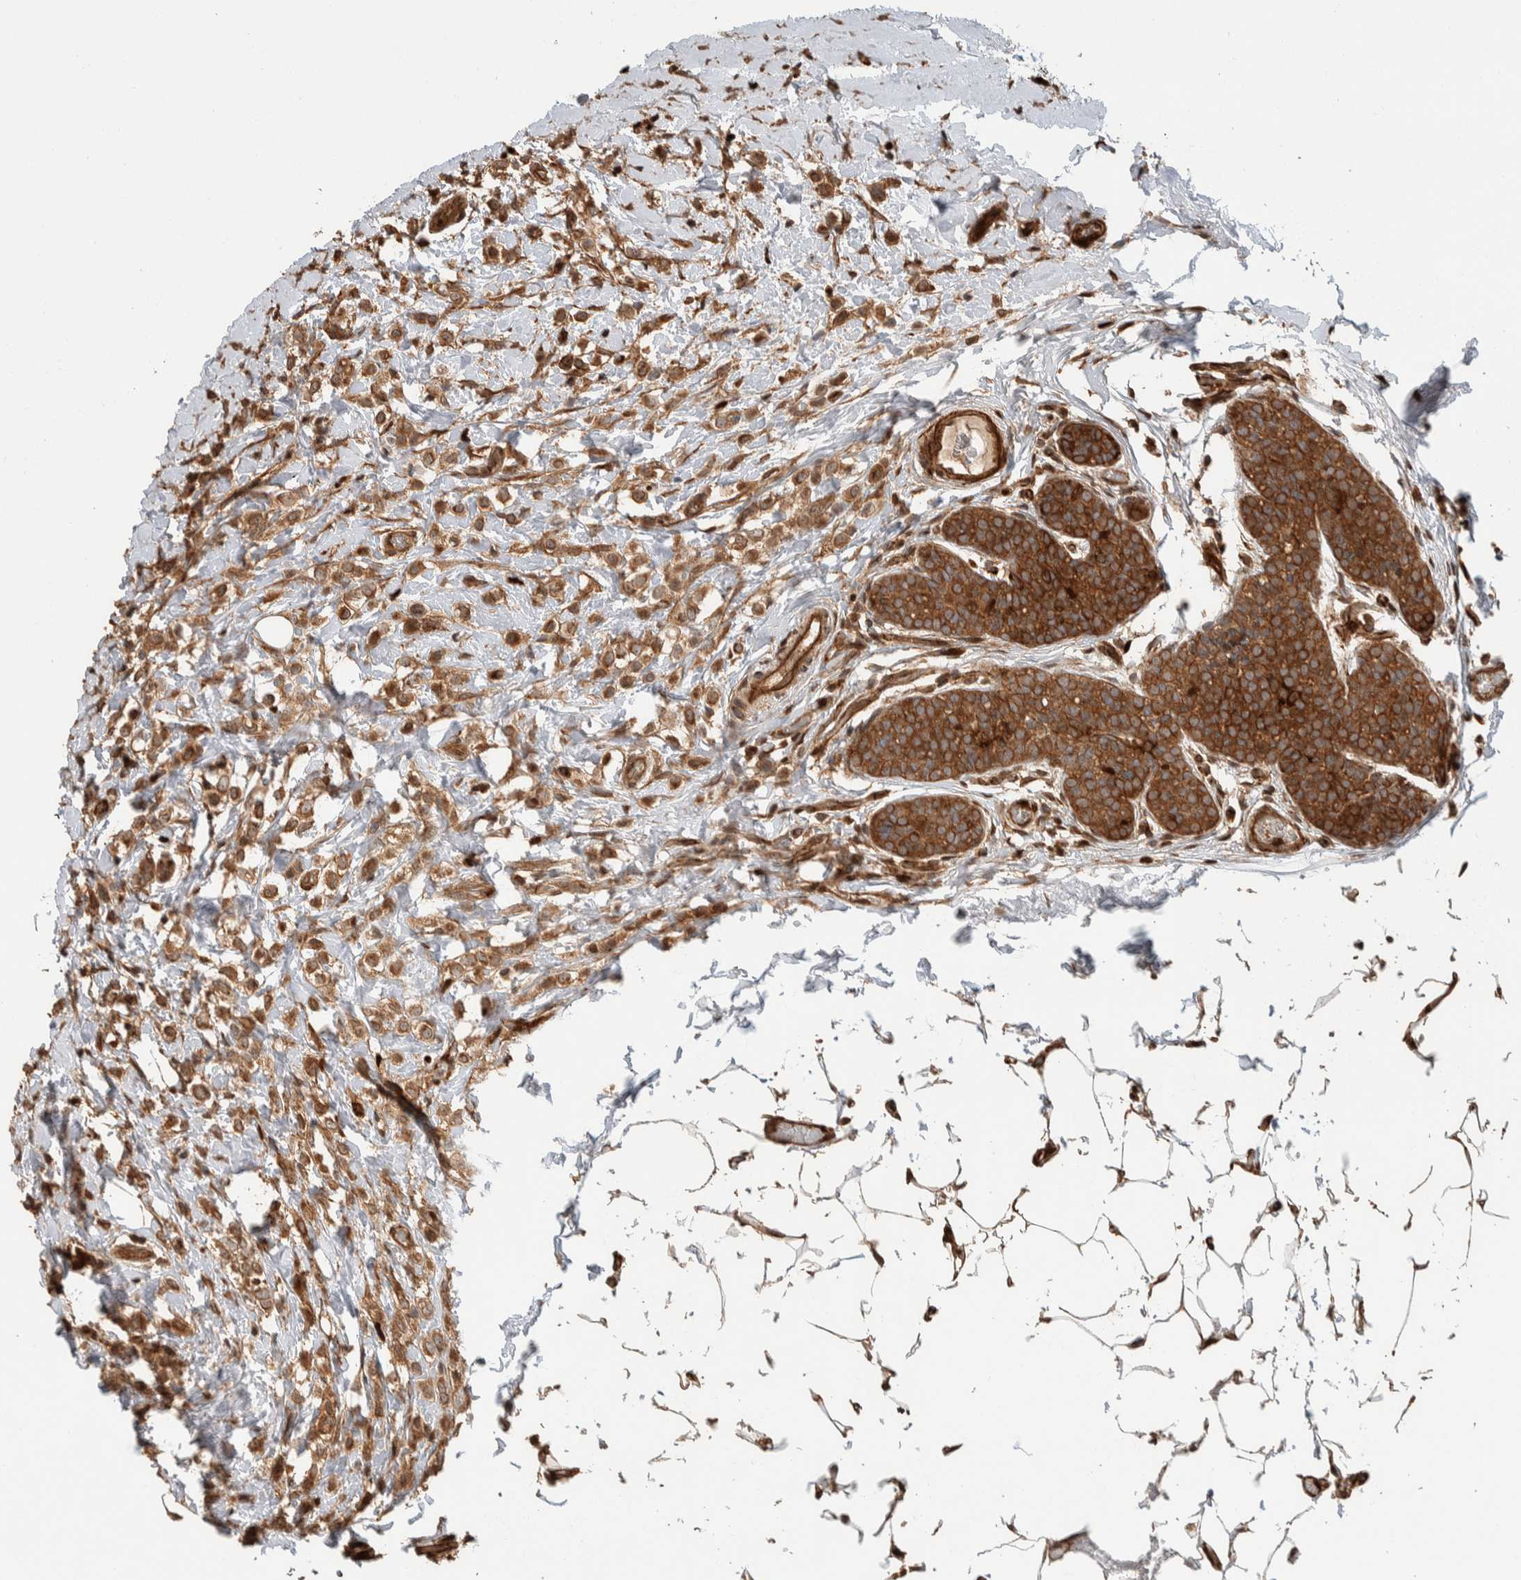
{"staining": {"intensity": "moderate", "quantity": ">75%", "location": "cytoplasmic/membranous"}, "tissue": "breast cancer", "cell_type": "Tumor cells", "image_type": "cancer", "snomed": [{"axis": "morphology", "description": "Lobular carcinoma"}, {"axis": "topography", "description": "Breast"}], "caption": "The immunohistochemical stain labels moderate cytoplasmic/membranous expression in tumor cells of breast cancer tissue. Immunohistochemistry stains the protein of interest in brown and the nuclei are stained blue.", "gene": "VPS53", "patient": {"sex": "female", "age": 50}}